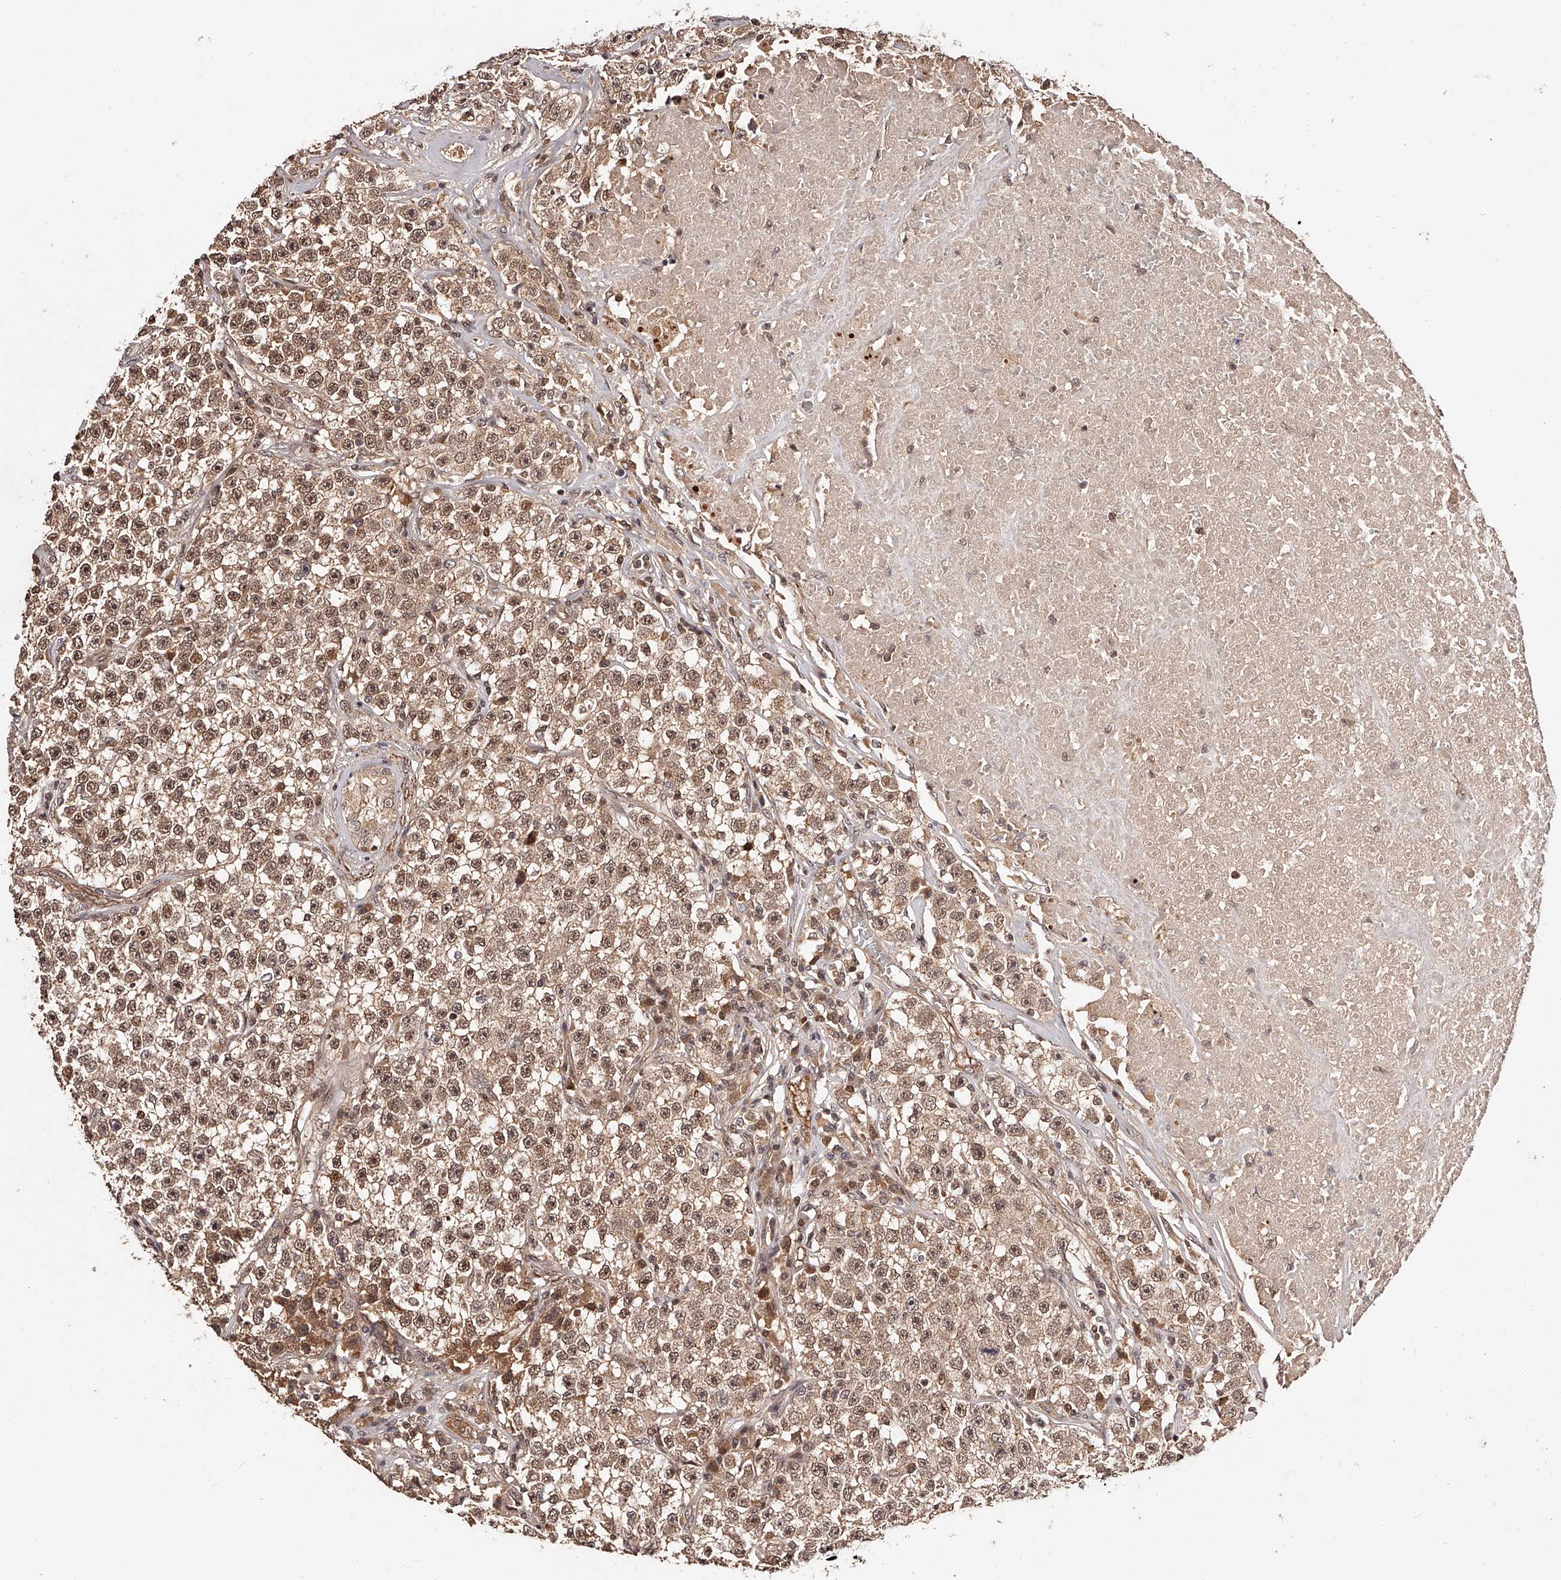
{"staining": {"intensity": "moderate", "quantity": ">75%", "location": "cytoplasmic/membranous,nuclear"}, "tissue": "testis cancer", "cell_type": "Tumor cells", "image_type": "cancer", "snomed": [{"axis": "morphology", "description": "Seminoma, NOS"}, {"axis": "topography", "description": "Testis"}], "caption": "Protein analysis of testis seminoma tissue reveals moderate cytoplasmic/membranous and nuclear staining in about >75% of tumor cells. The protein is shown in brown color, while the nuclei are stained blue.", "gene": "CUL7", "patient": {"sex": "male", "age": 22}}